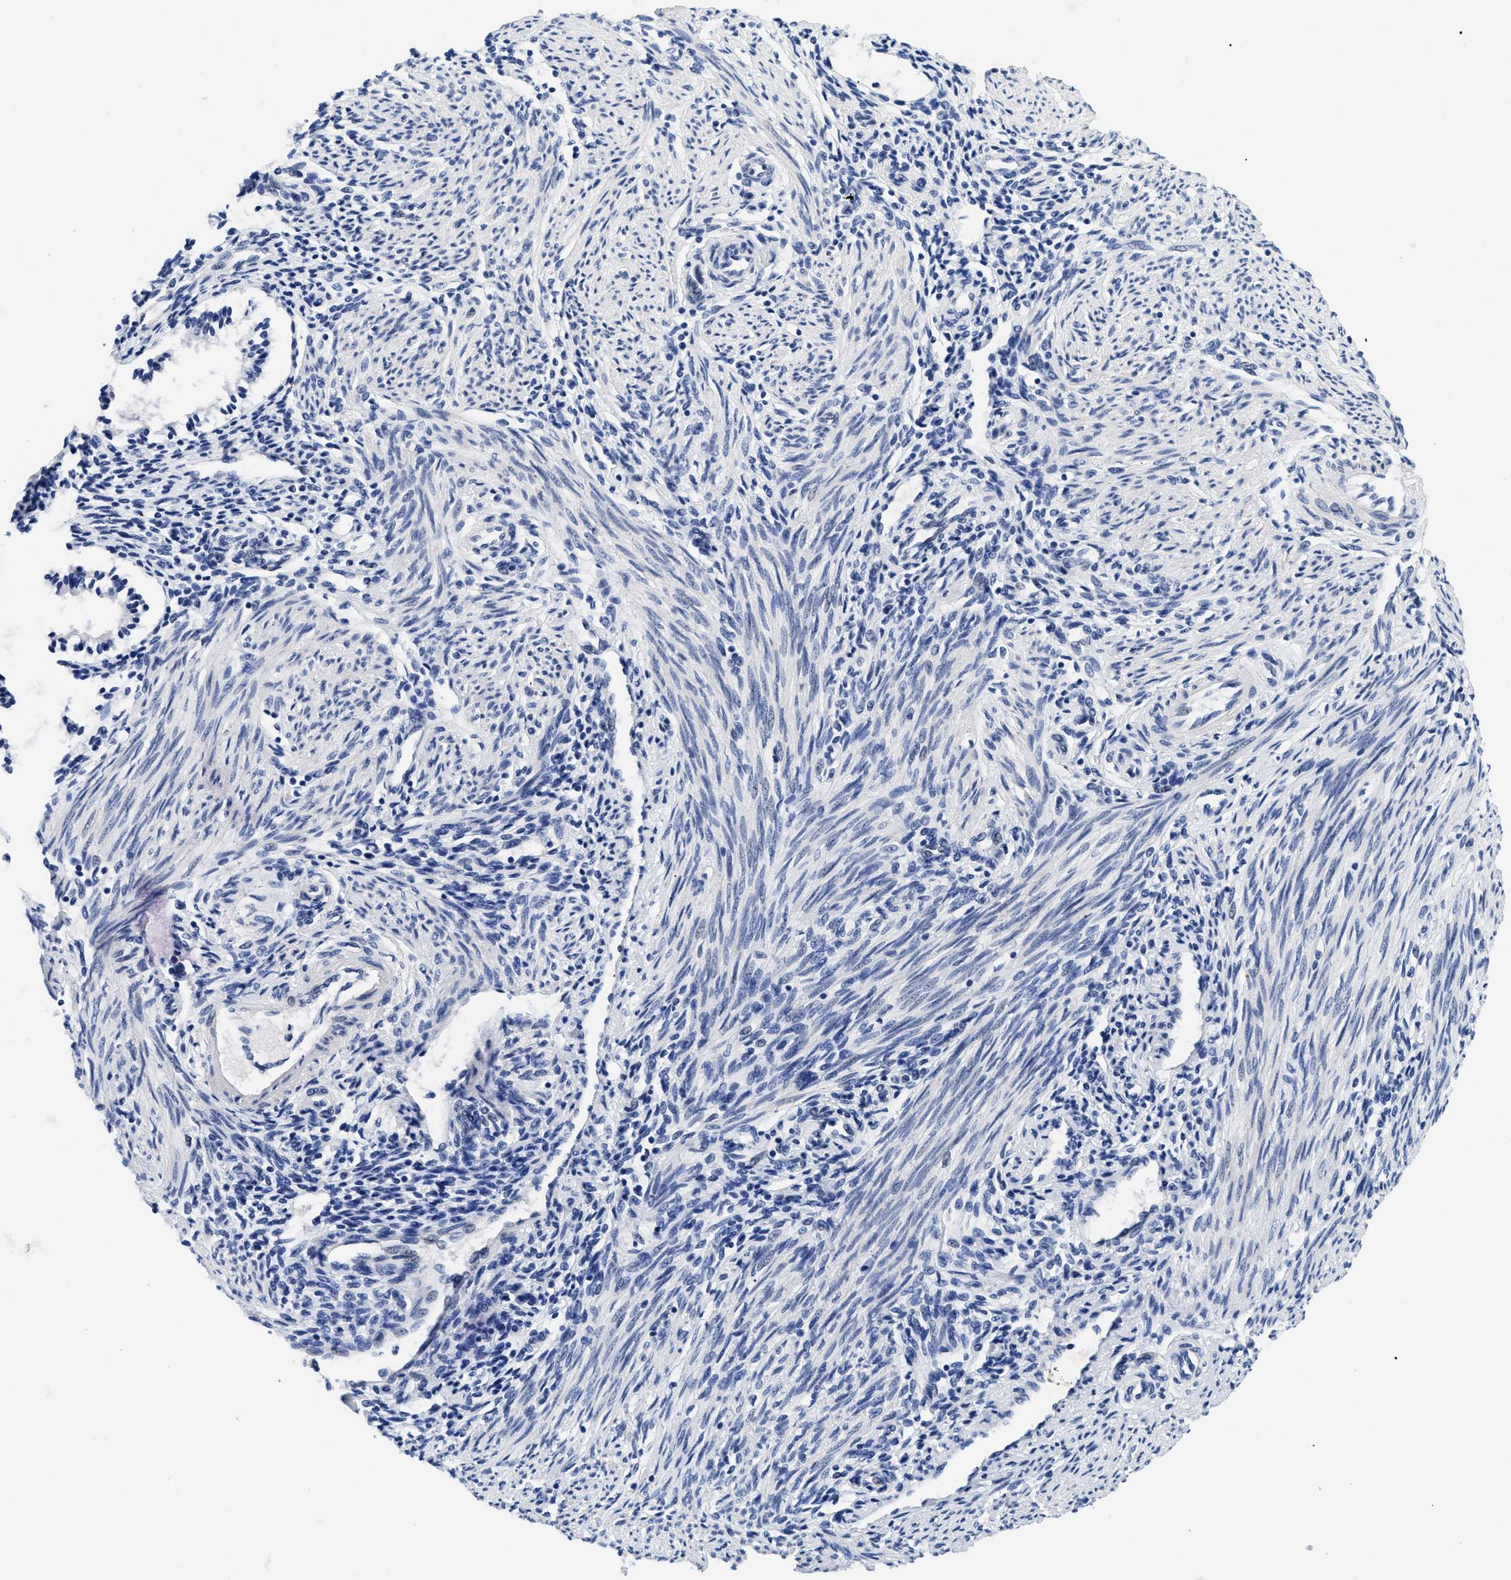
{"staining": {"intensity": "negative", "quantity": "none", "location": "none"}, "tissue": "endometrium", "cell_type": "Cells in endometrial stroma", "image_type": "normal", "snomed": [{"axis": "morphology", "description": "Normal tissue, NOS"}, {"axis": "topography", "description": "Endometrium"}], "caption": "This histopathology image is of benign endometrium stained with immunohistochemistry (IHC) to label a protein in brown with the nuclei are counter-stained blue. There is no staining in cells in endometrial stroma. (Stains: DAB (3,3'-diaminobenzidine) immunohistochemistry with hematoxylin counter stain, Microscopy: brightfield microscopy at high magnification).", "gene": "TMEM68", "patient": {"sex": "female", "age": 42}}